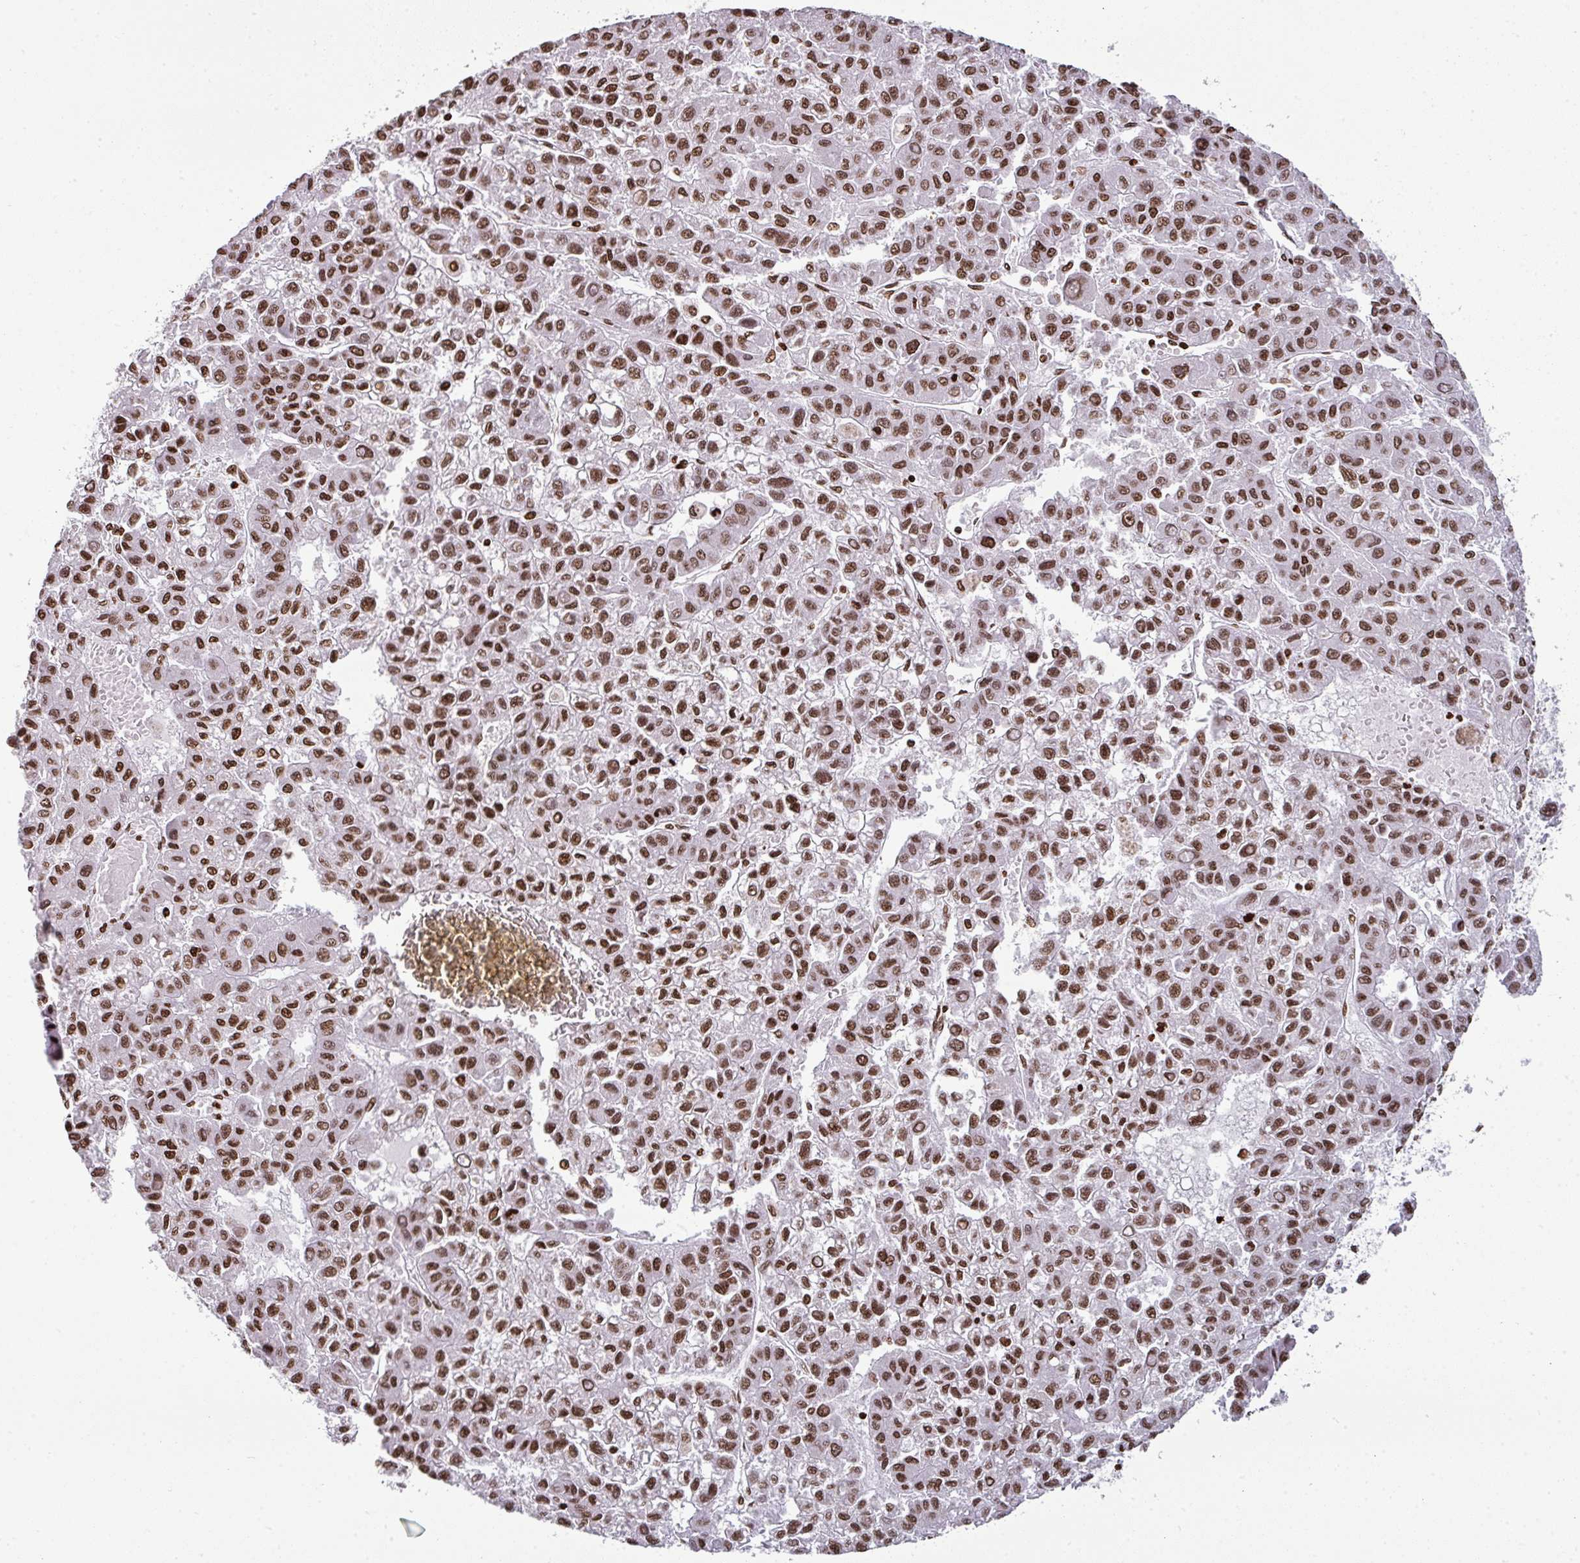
{"staining": {"intensity": "strong", "quantity": ">75%", "location": "nuclear"}, "tissue": "liver cancer", "cell_type": "Tumor cells", "image_type": "cancer", "snomed": [{"axis": "morphology", "description": "Carcinoma, Hepatocellular, NOS"}, {"axis": "topography", "description": "Liver"}], "caption": "A photomicrograph of hepatocellular carcinoma (liver) stained for a protein exhibits strong nuclear brown staining in tumor cells.", "gene": "RASL11A", "patient": {"sex": "male", "age": 70}}